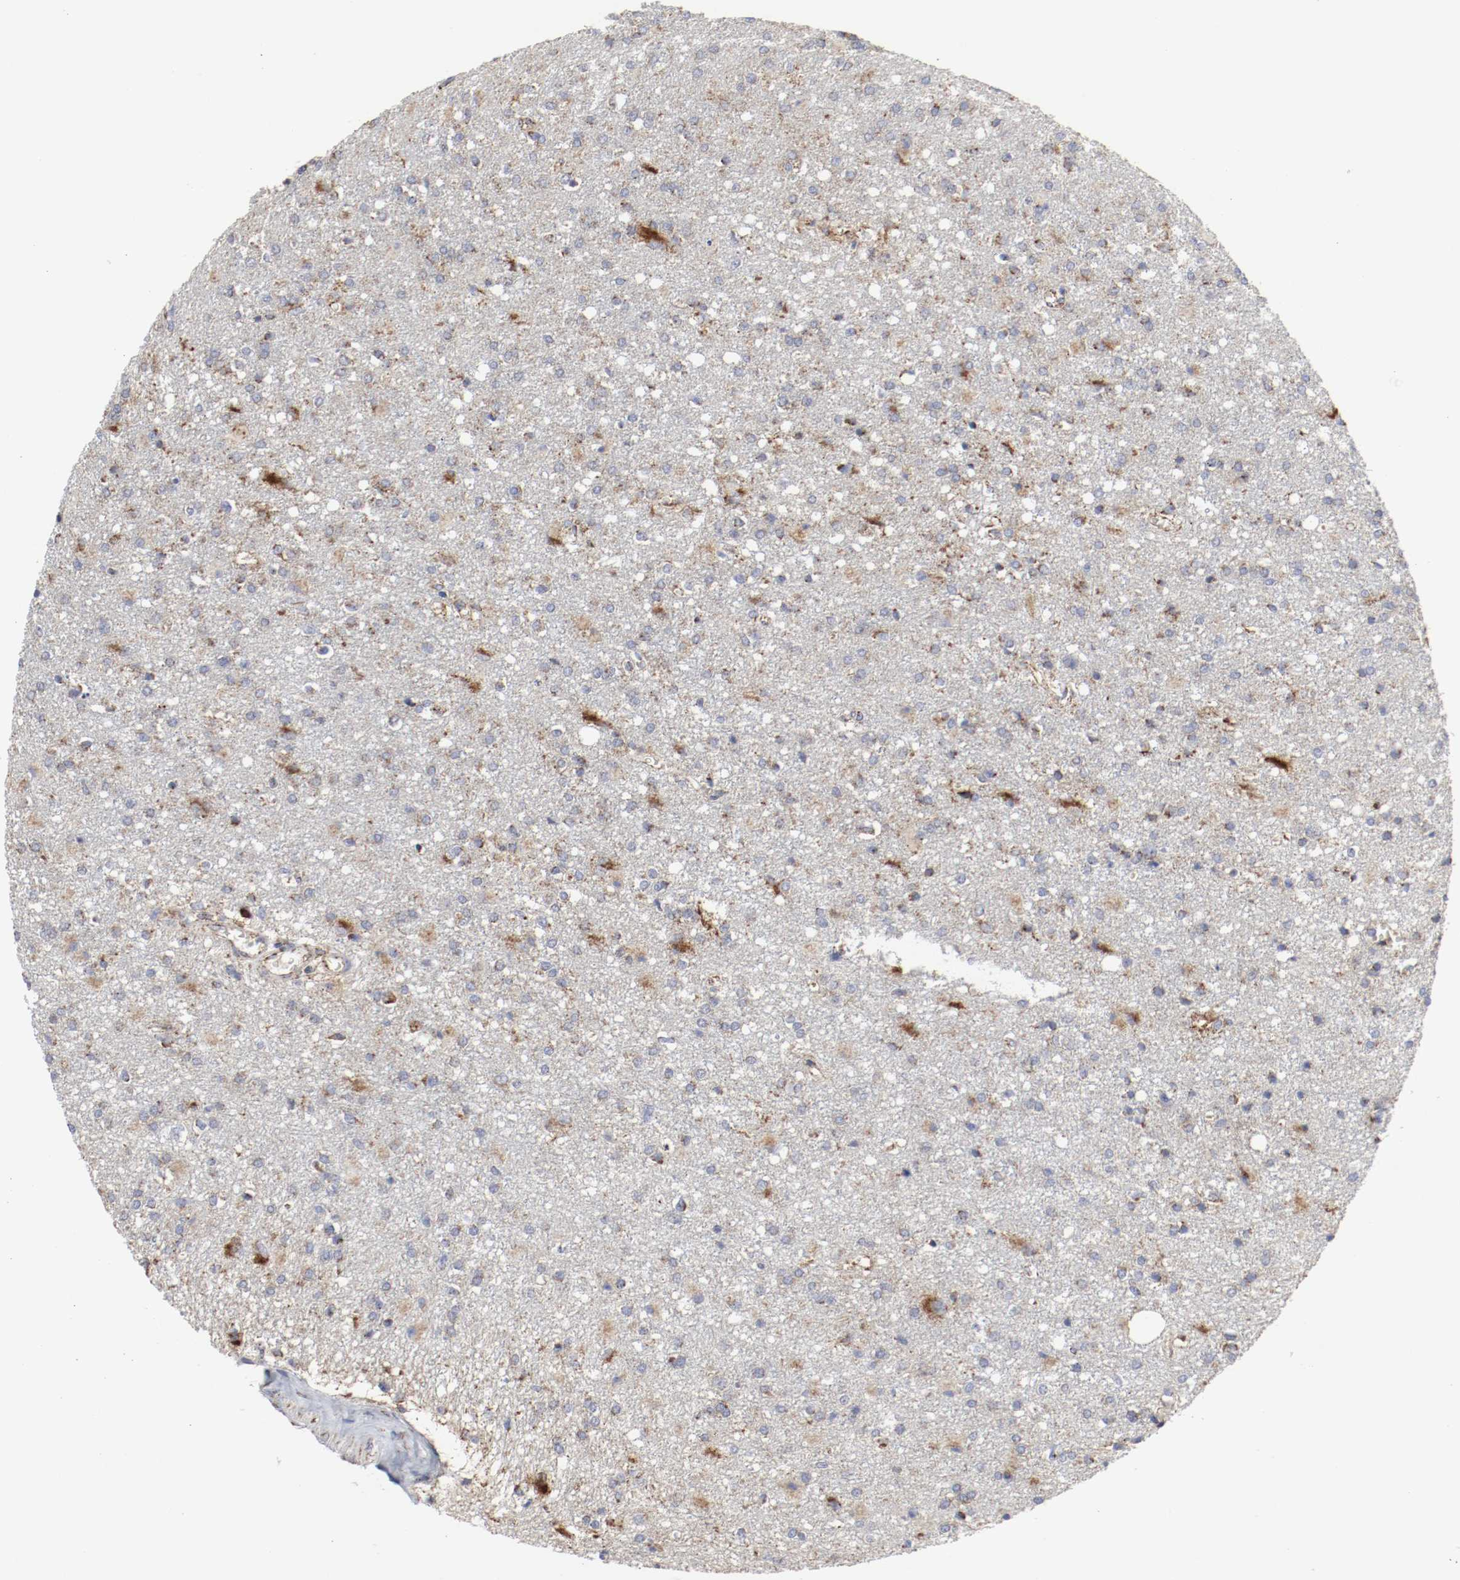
{"staining": {"intensity": "moderate", "quantity": ">75%", "location": "cytoplasmic/membranous"}, "tissue": "glioma", "cell_type": "Tumor cells", "image_type": "cancer", "snomed": [{"axis": "morphology", "description": "Glioma, malignant, High grade"}, {"axis": "topography", "description": "Cerebral cortex"}], "caption": "Tumor cells display medium levels of moderate cytoplasmic/membranous positivity in about >75% of cells in glioma.", "gene": "AFG3L2", "patient": {"sex": "male", "age": 76}}